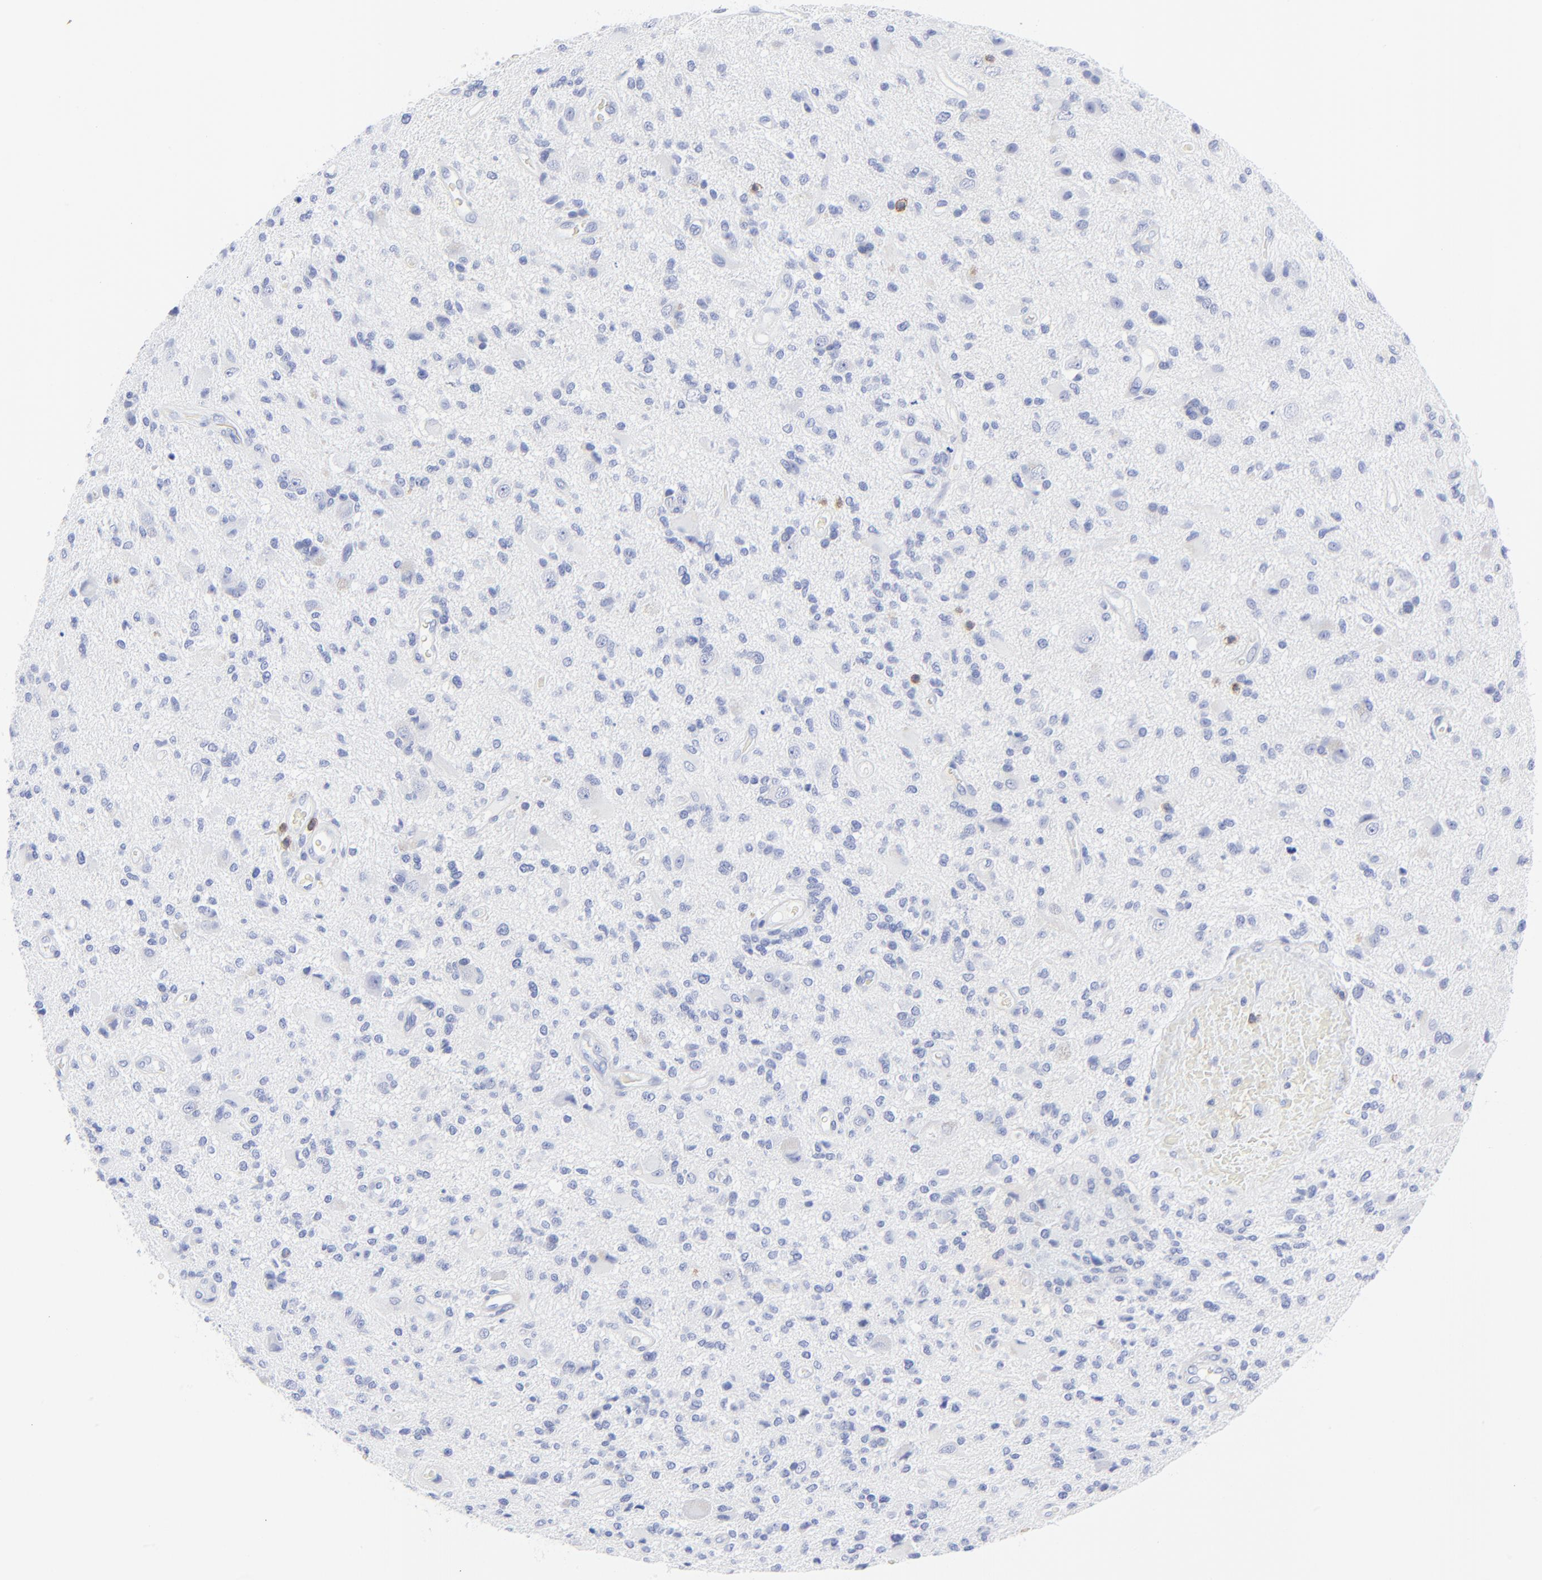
{"staining": {"intensity": "negative", "quantity": "none", "location": "none"}, "tissue": "glioma", "cell_type": "Tumor cells", "image_type": "cancer", "snomed": [{"axis": "morphology", "description": "Normal tissue, NOS"}, {"axis": "morphology", "description": "Glioma, malignant, High grade"}, {"axis": "topography", "description": "Cerebral cortex"}], "caption": "This is an immunohistochemistry image of glioma. There is no staining in tumor cells.", "gene": "LCK", "patient": {"sex": "male", "age": 75}}